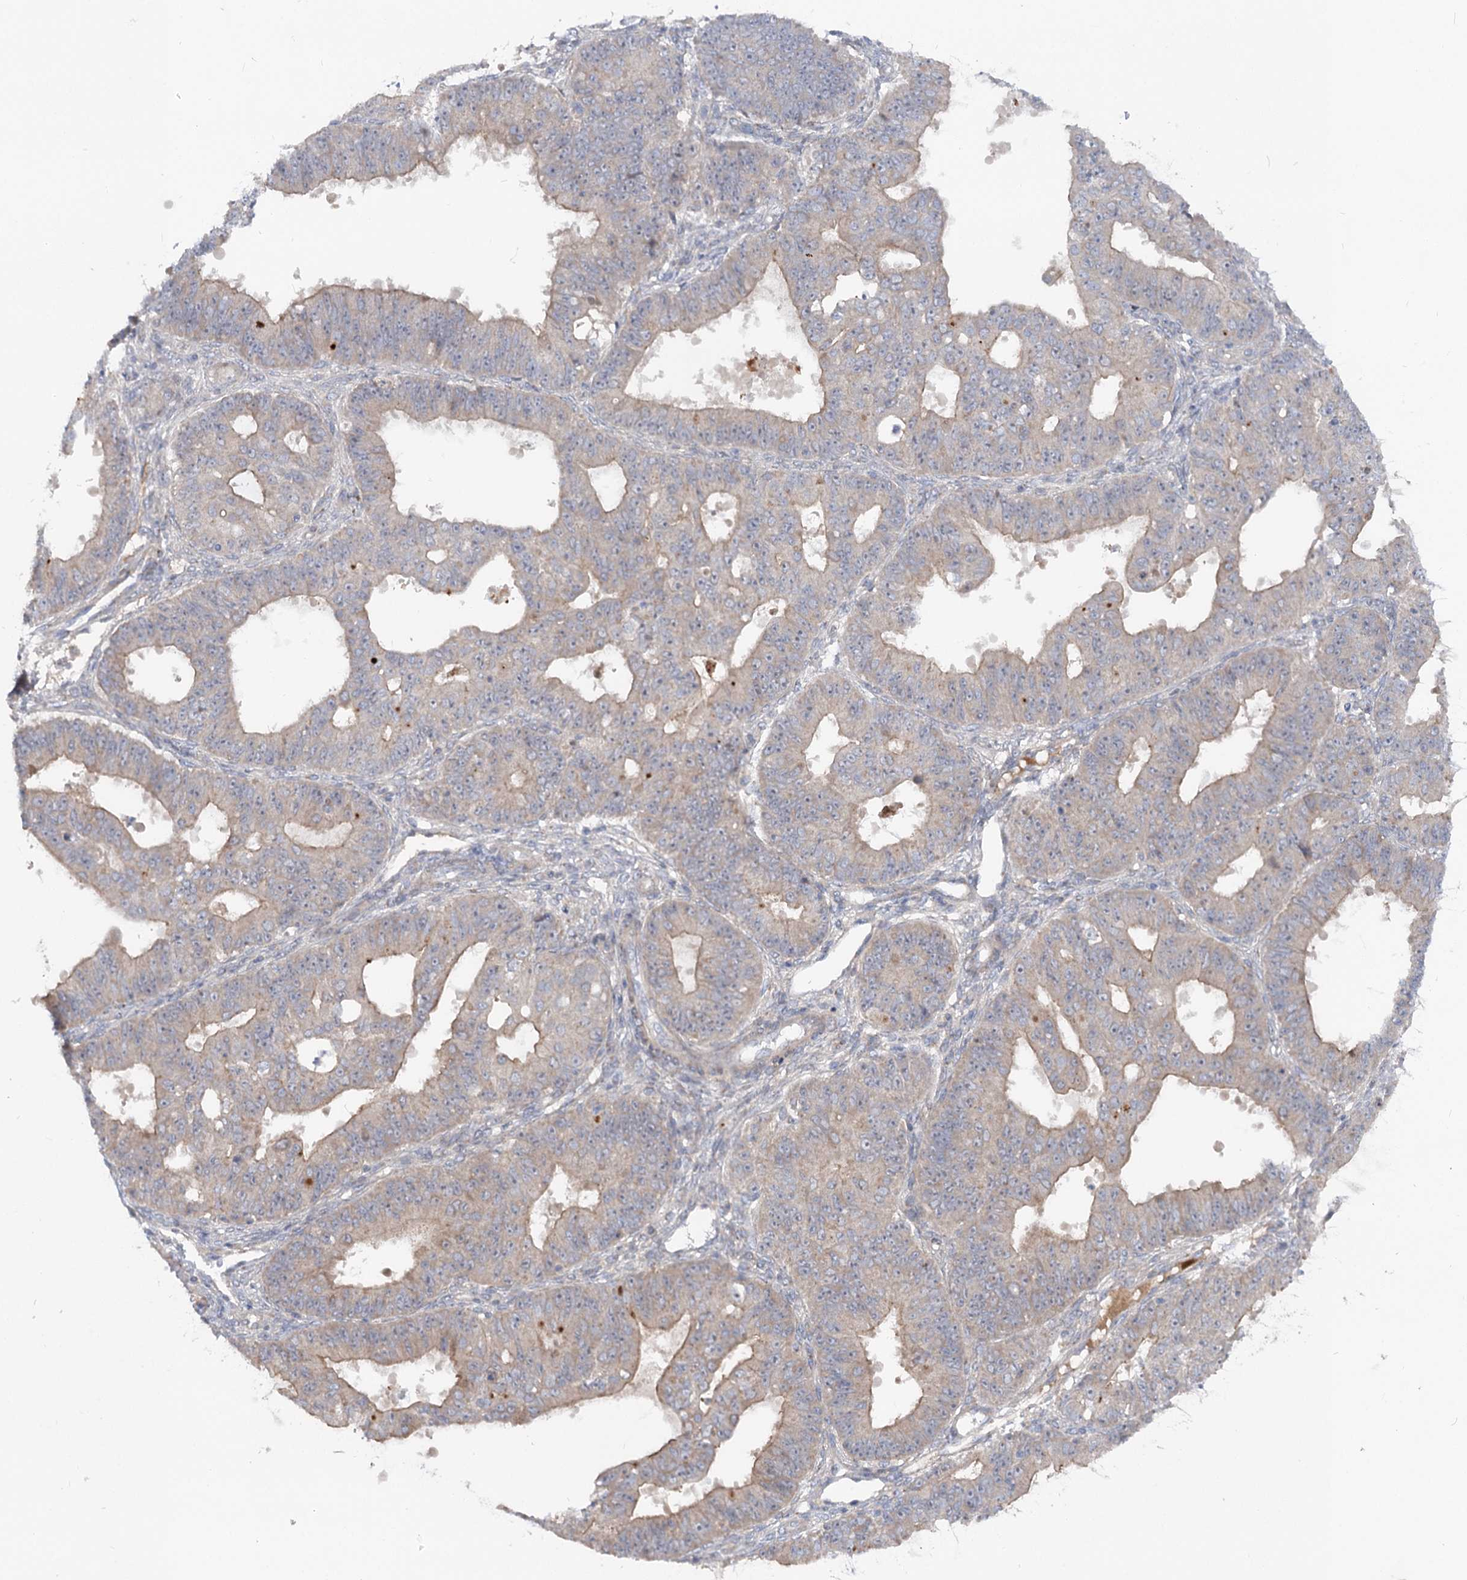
{"staining": {"intensity": "moderate", "quantity": "25%-75%", "location": "cytoplasmic/membranous"}, "tissue": "ovarian cancer", "cell_type": "Tumor cells", "image_type": "cancer", "snomed": [{"axis": "morphology", "description": "Carcinoma, endometroid"}, {"axis": "topography", "description": "Appendix"}, {"axis": "topography", "description": "Ovary"}], "caption": "Endometroid carcinoma (ovarian) stained with a brown dye shows moderate cytoplasmic/membranous positive positivity in approximately 25%-75% of tumor cells.", "gene": "FGF19", "patient": {"sex": "female", "age": 42}}